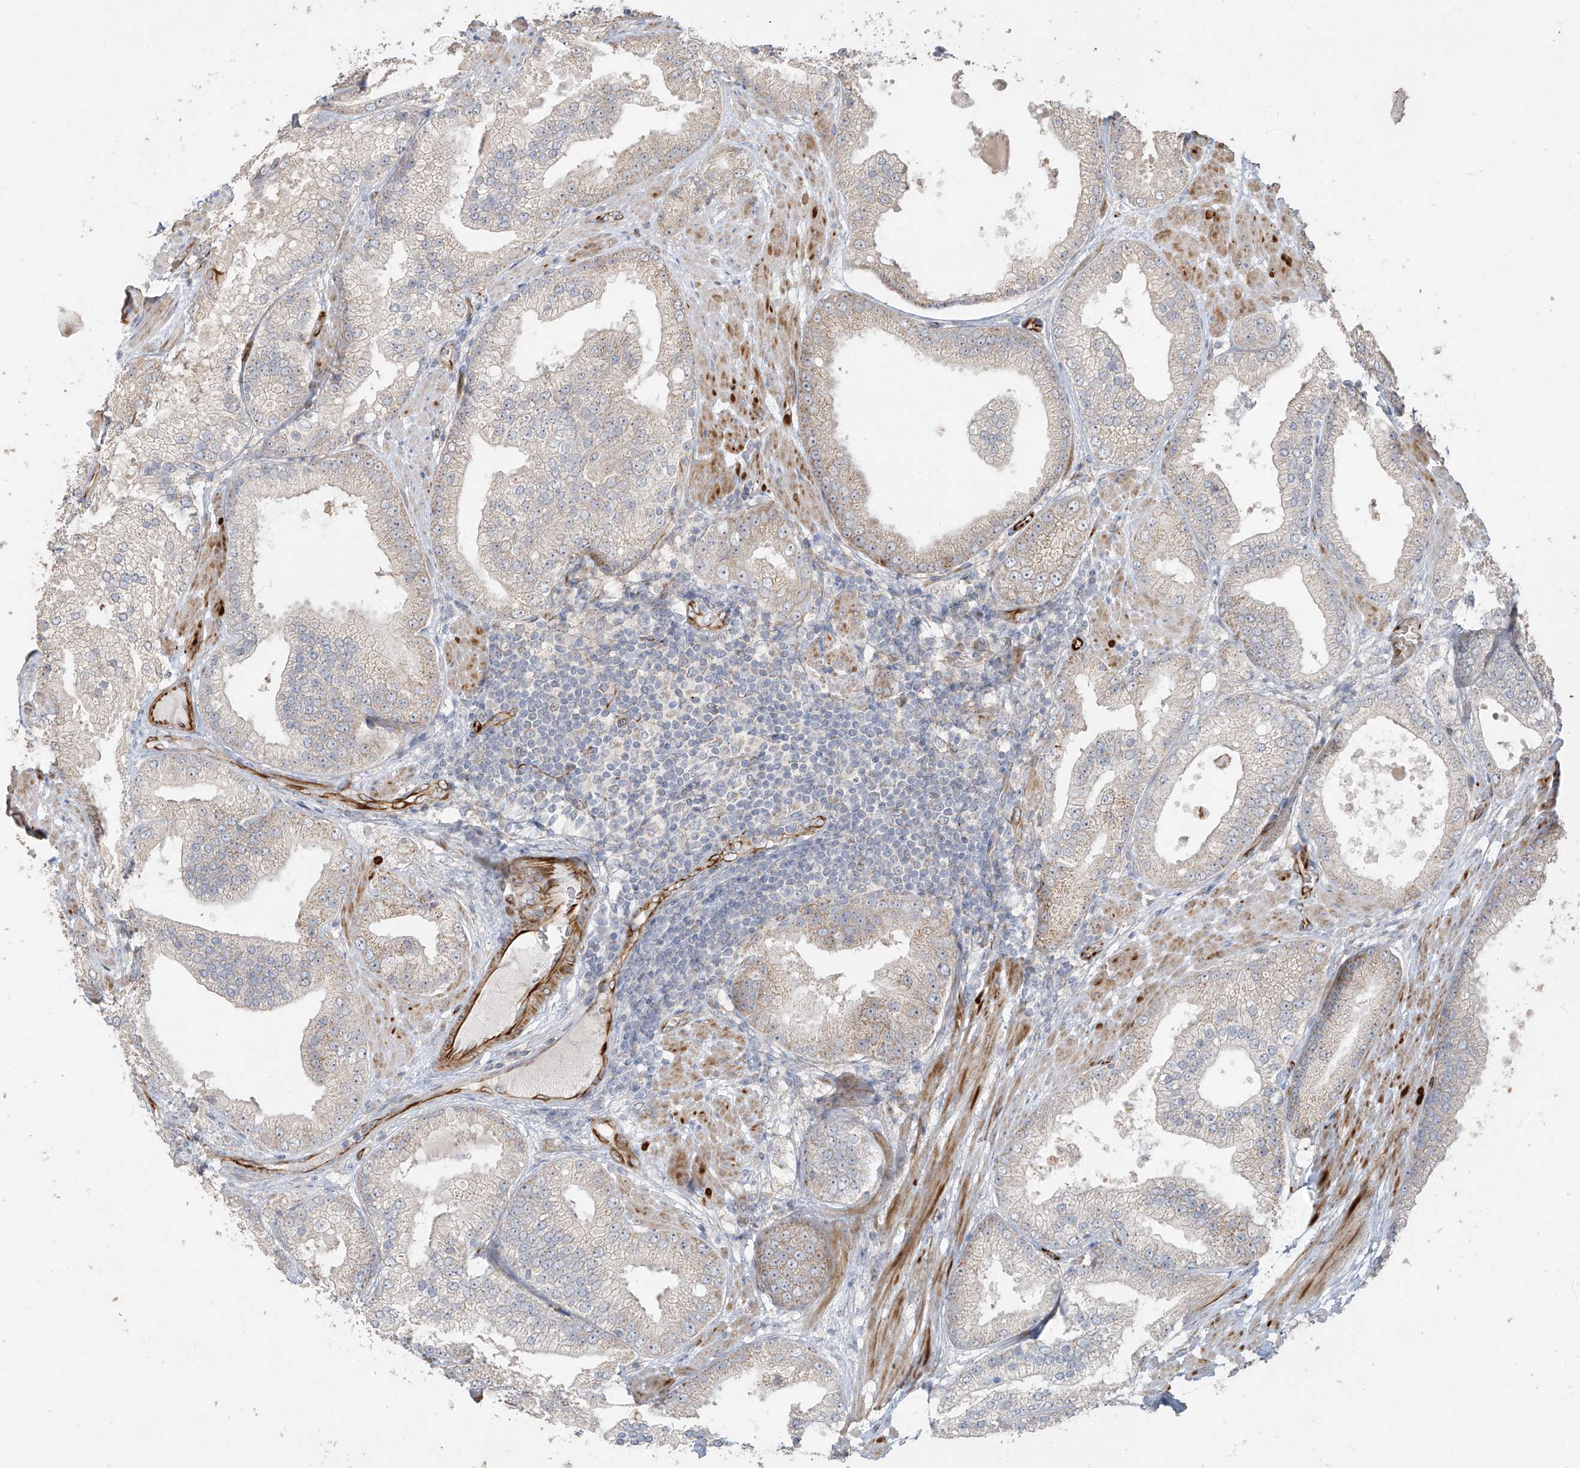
{"staining": {"intensity": "weak", "quantity": "<25%", "location": "cytoplasmic/membranous"}, "tissue": "prostate cancer", "cell_type": "Tumor cells", "image_type": "cancer", "snomed": [{"axis": "morphology", "description": "Adenocarcinoma, Low grade"}, {"axis": "topography", "description": "Prostate"}], "caption": "Immunohistochemistry (IHC) micrograph of neoplastic tissue: human low-grade adenocarcinoma (prostate) stained with DAB displays no significant protein staining in tumor cells. (DAB immunohistochemistry, high magnification).", "gene": "DCDC2", "patient": {"sex": "male", "age": 67}}